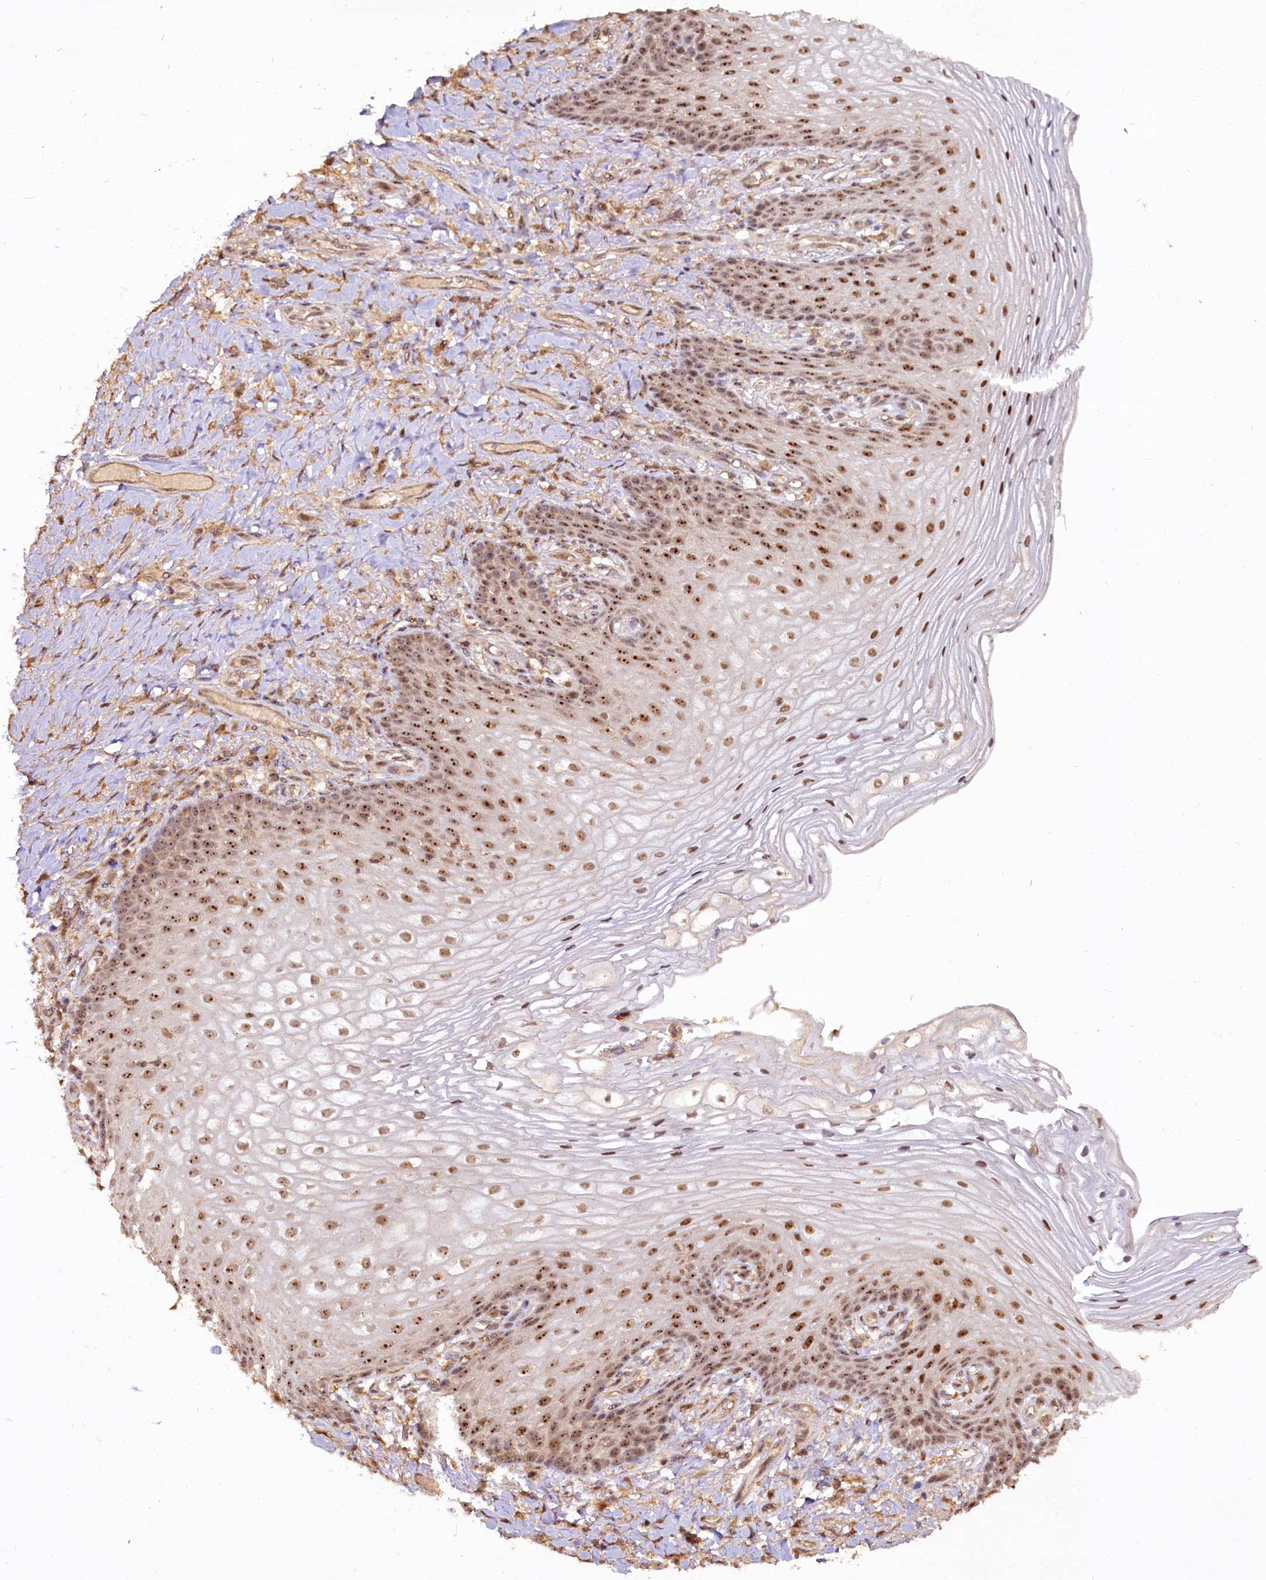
{"staining": {"intensity": "moderate", "quantity": ">75%", "location": "nuclear"}, "tissue": "vagina", "cell_type": "Squamous epithelial cells", "image_type": "normal", "snomed": [{"axis": "morphology", "description": "Normal tissue, NOS"}, {"axis": "topography", "description": "Vagina"}], "caption": "Approximately >75% of squamous epithelial cells in unremarkable vagina exhibit moderate nuclear protein staining as visualized by brown immunohistochemical staining.", "gene": "RRP8", "patient": {"sex": "female", "age": 60}}